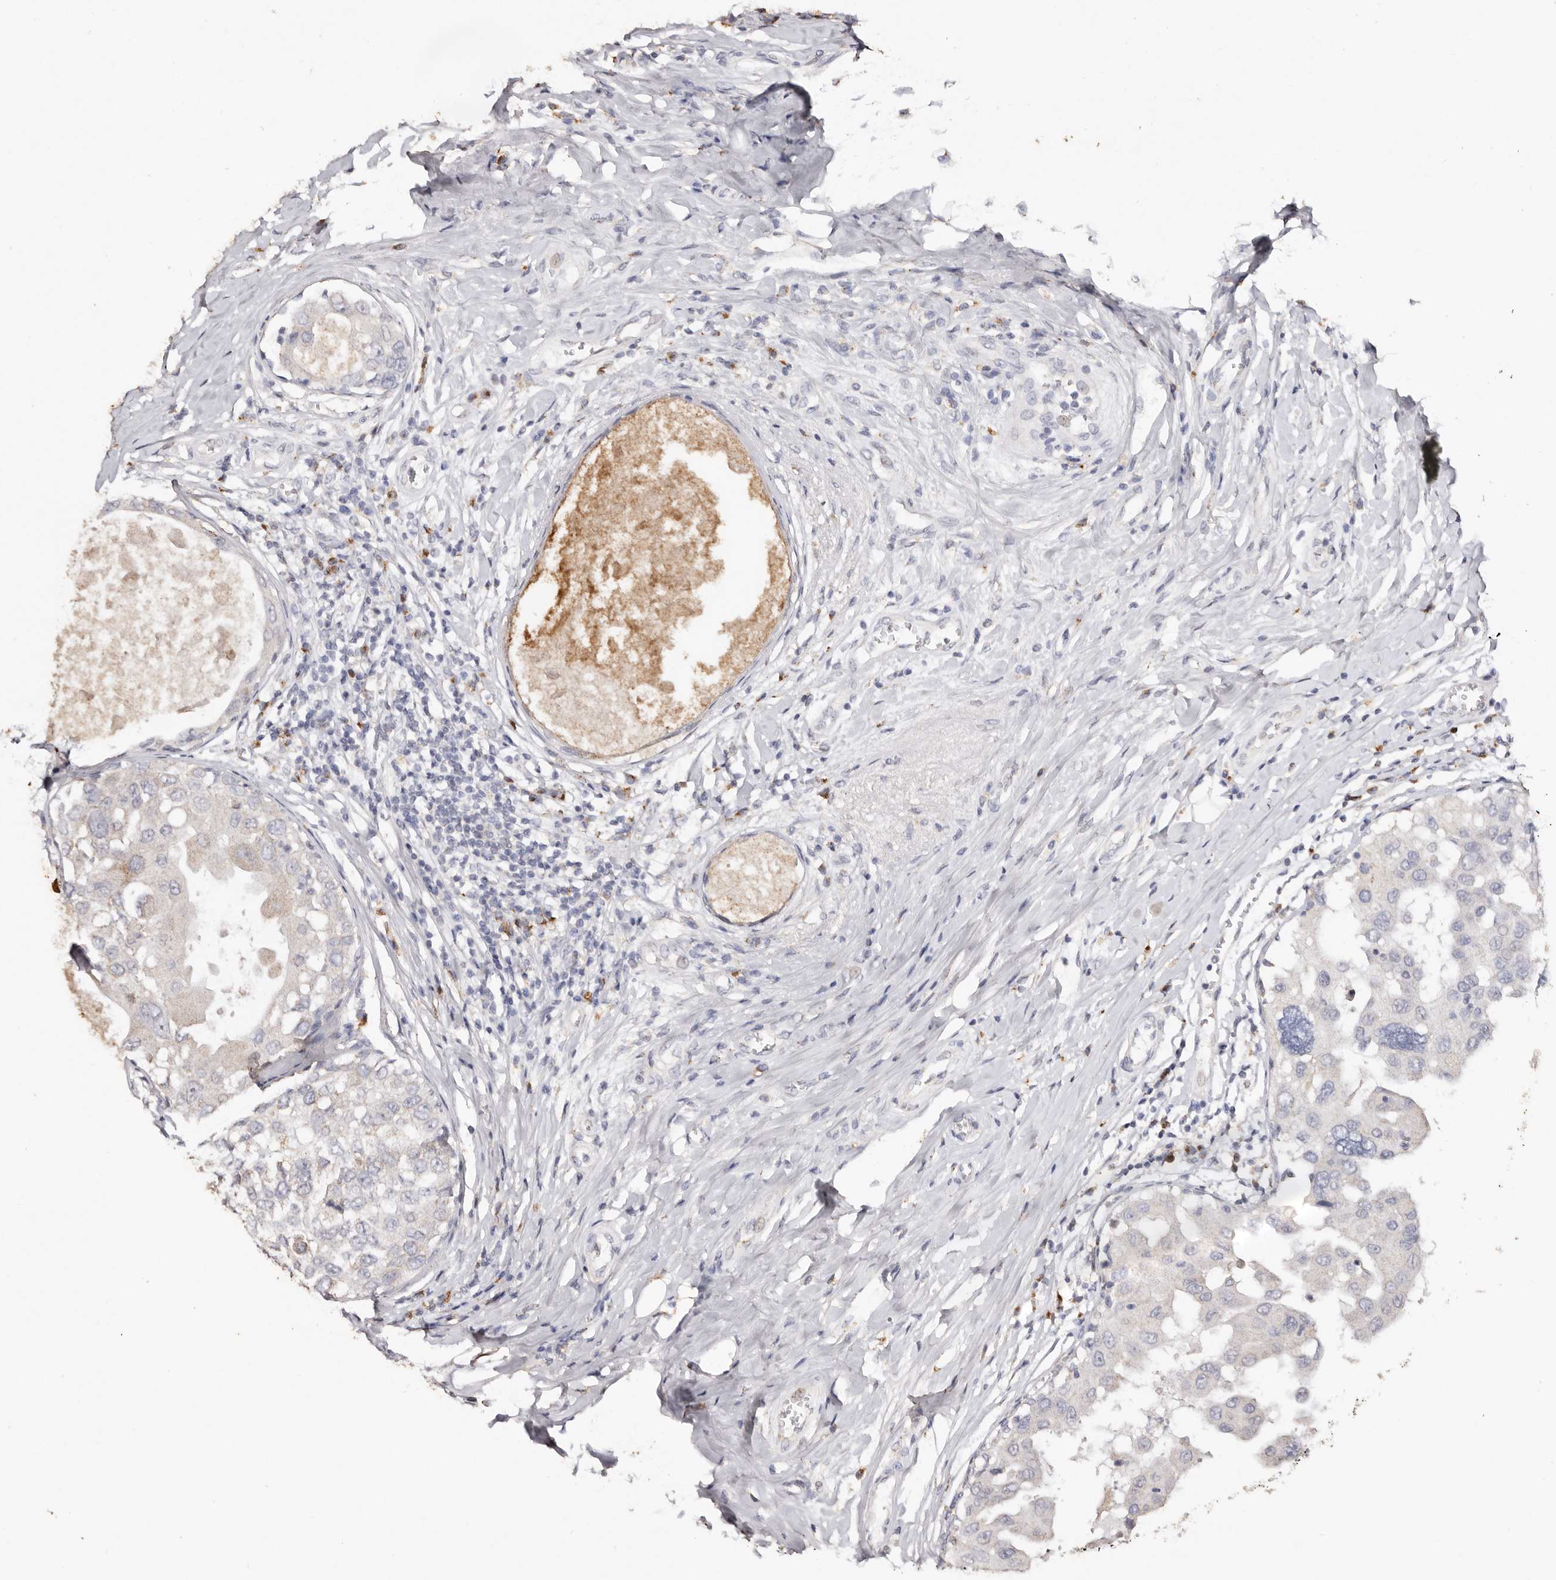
{"staining": {"intensity": "negative", "quantity": "none", "location": "none"}, "tissue": "breast cancer", "cell_type": "Tumor cells", "image_type": "cancer", "snomed": [{"axis": "morphology", "description": "Duct carcinoma"}, {"axis": "topography", "description": "Breast"}], "caption": "Immunohistochemistry photomicrograph of intraductal carcinoma (breast) stained for a protein (brown), which demonstrates no expression in tumor cells.", "gene": "LGALS7B", "patient": {"sex": "female", "age": 27}}